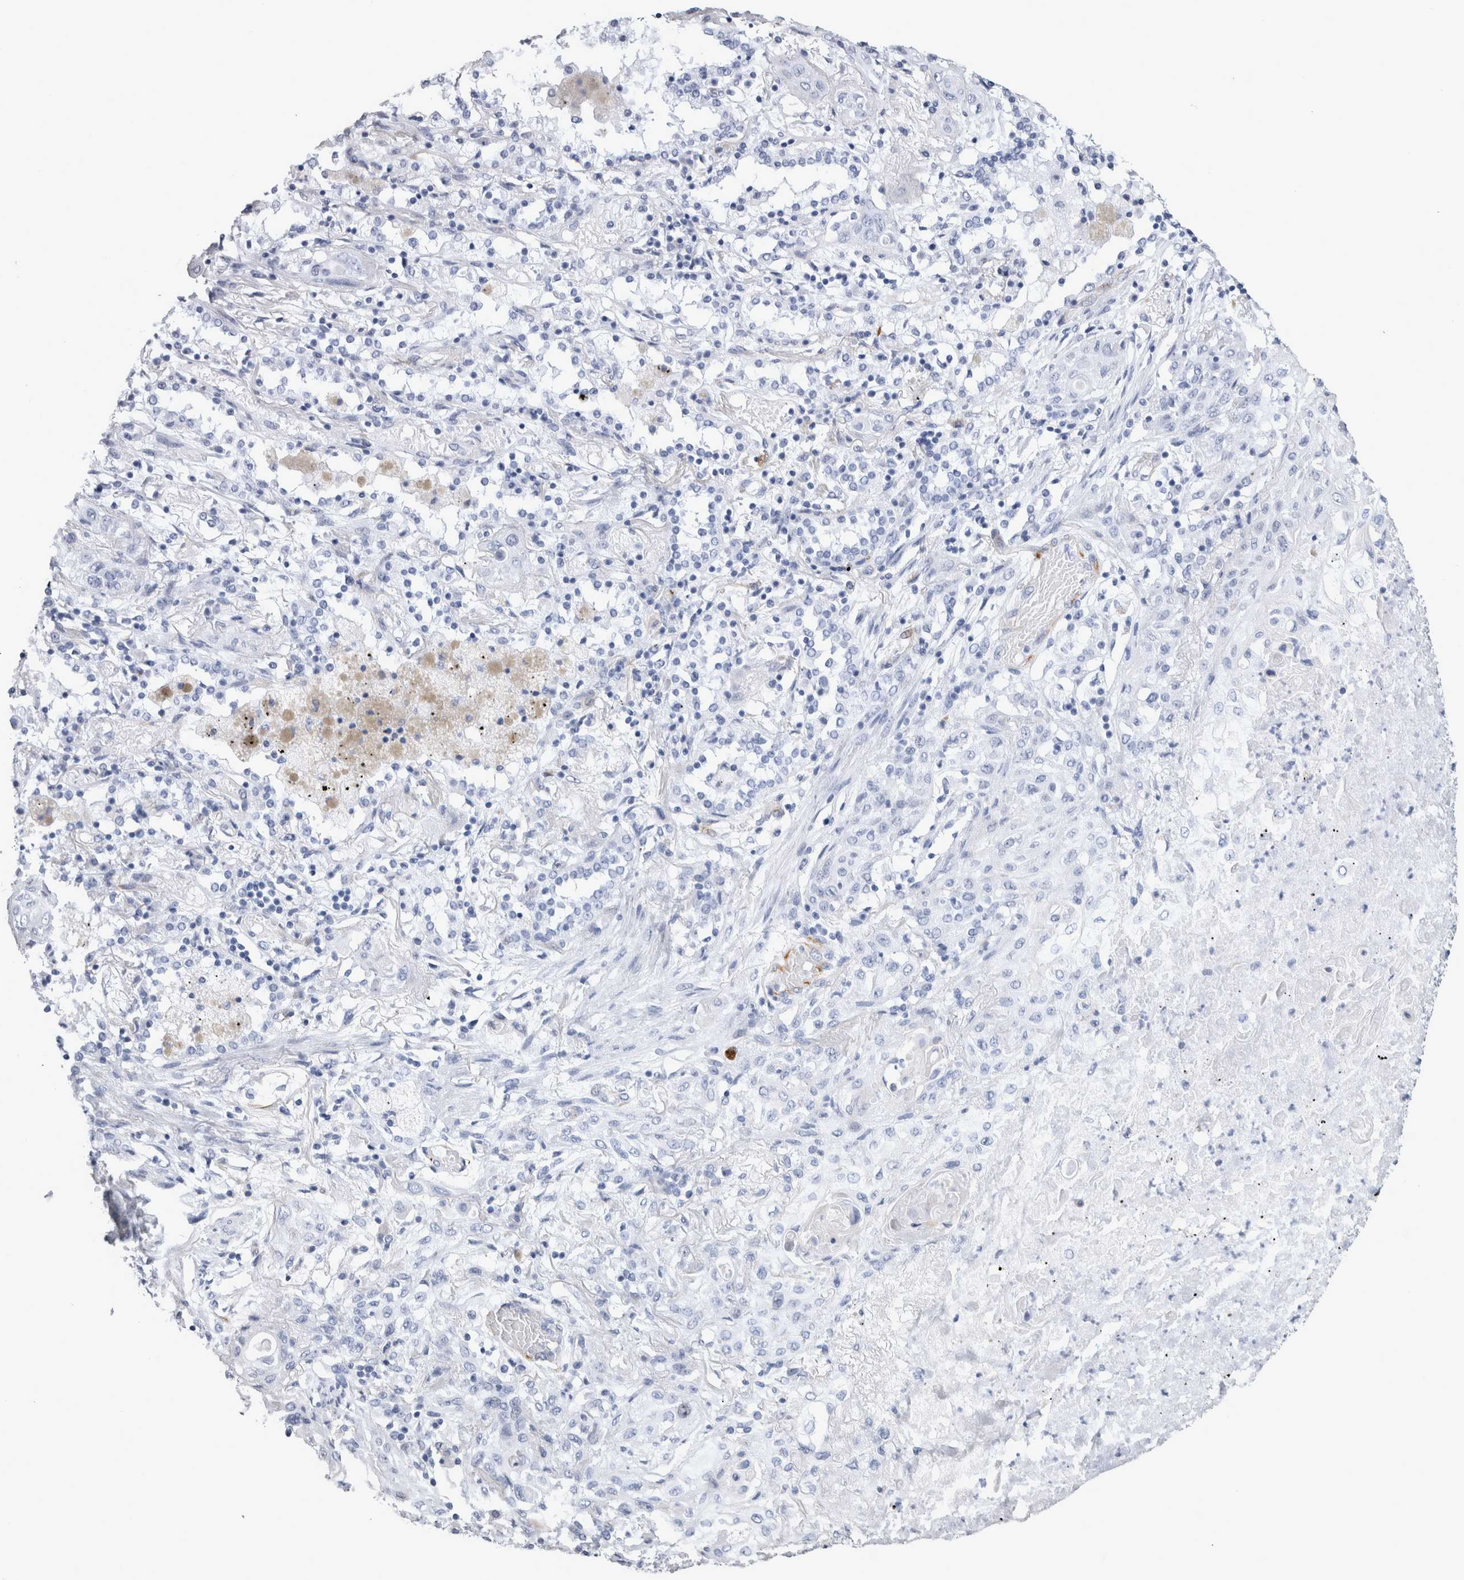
{"staining": {"intensity": "negative", "quantity": "none", "location": "none"}, "tissue": "lung cancer", "cell_type": "Tumor cells", "image_type": "cancer", "snomed": [{"axis": "morphology", "description": "Squamous cell carcinoma, NOS"}, {"axis": "topography", "description": "Lung"}], "caption": "An immunohistochemistry histopathology image of lung cancer (squamous cell carcinoma) is shown. There is no staining in tumor cells of lung cancer (squamous cell carcinoma). Nuclei are stained in blue.", "gene": "VWDE", "patient": {"sex": "female", "age": 47}}